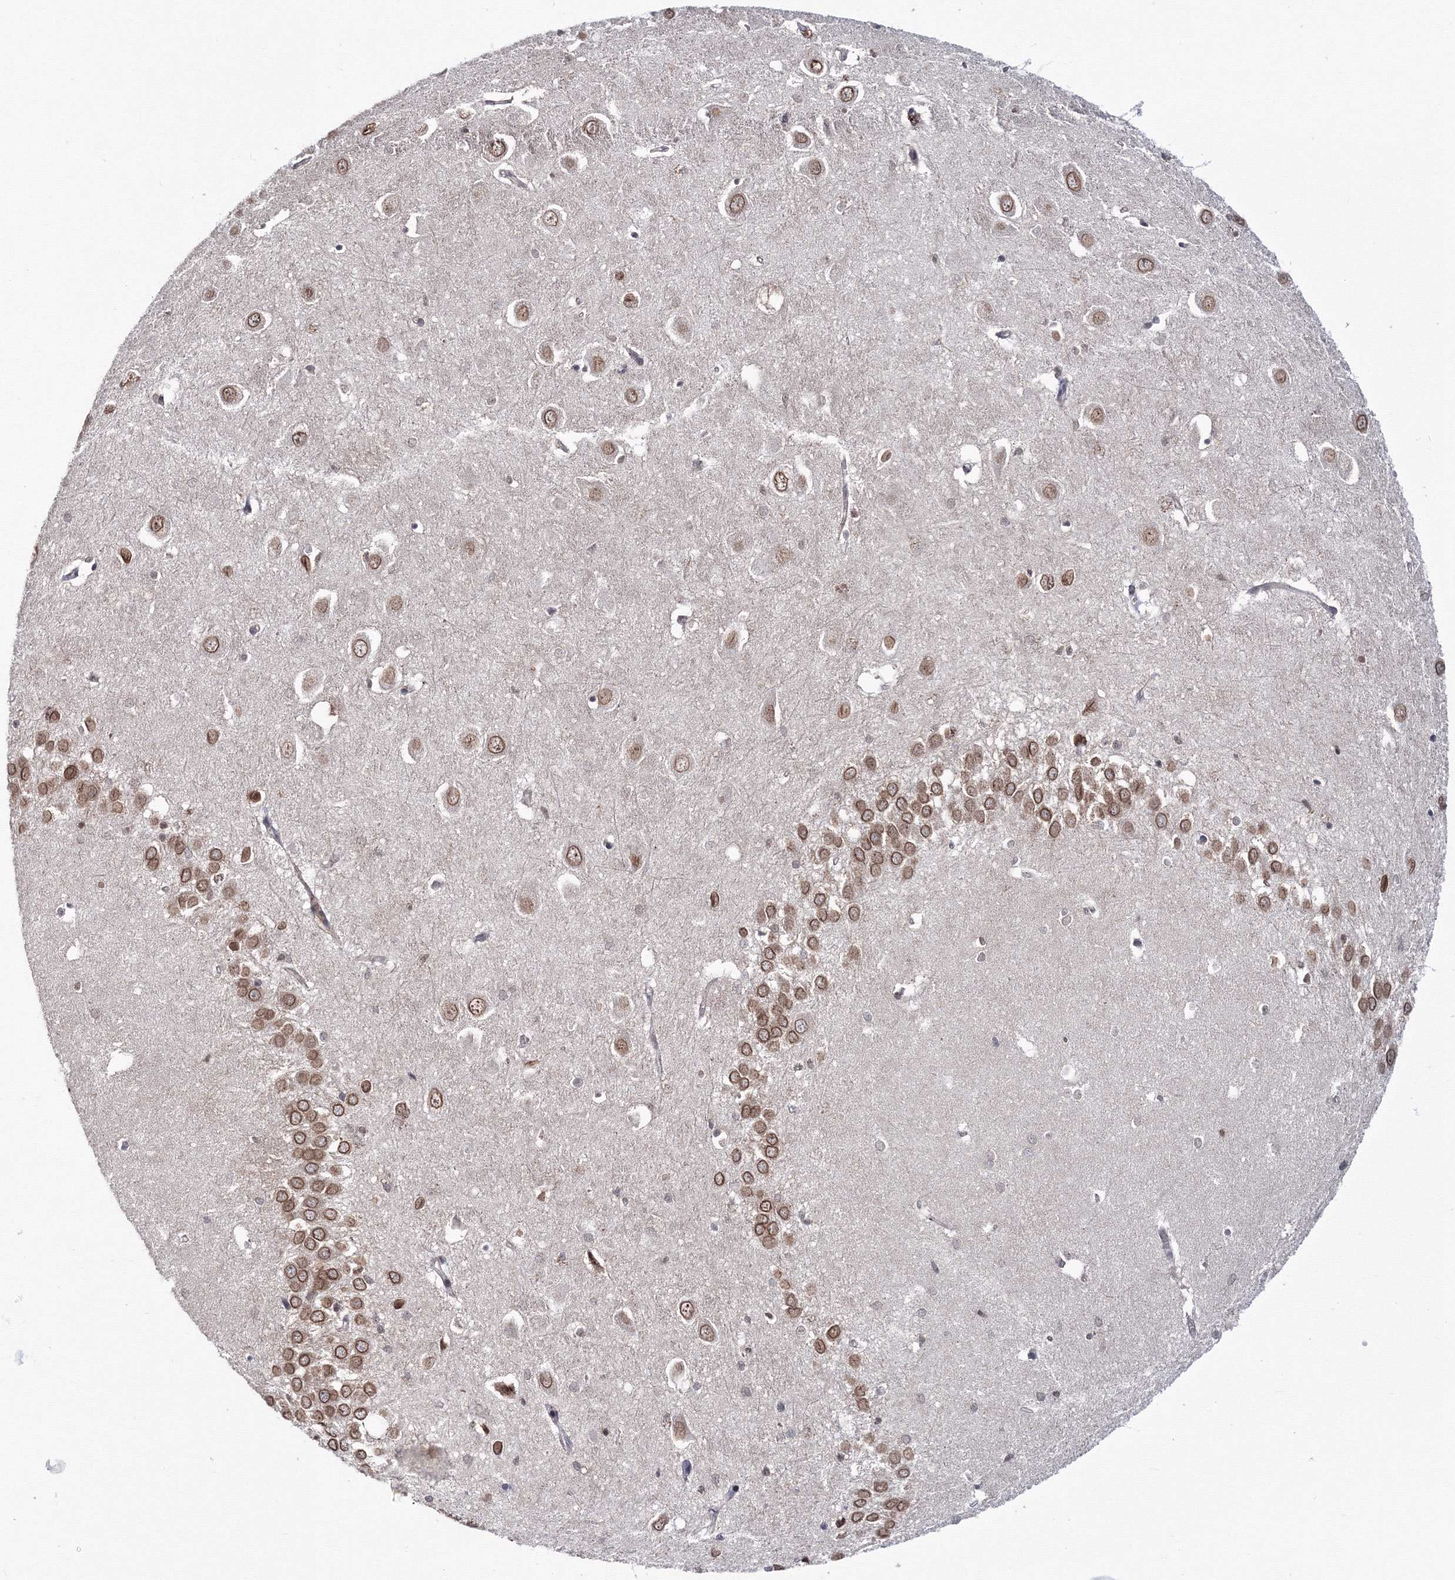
{"staining": {"intensity": "strong", "quantity": "<25%", "location": "nuclear"}, "tissue": "hippocampus", "cell_type": "Glial cells", "image_type": "normal", "snomed": [{"axis": "morphology", "description": "Normal tissue, NOS"}, {"axis": "topography", "description": "Hippocampus"}], "caption": "Hippocampus stained with a brown dye reveals strong nuclear positive positivity in about <25% of glial cells.", "gene": "TATDN2", "patient": {"sex": "female", "age": 64}}